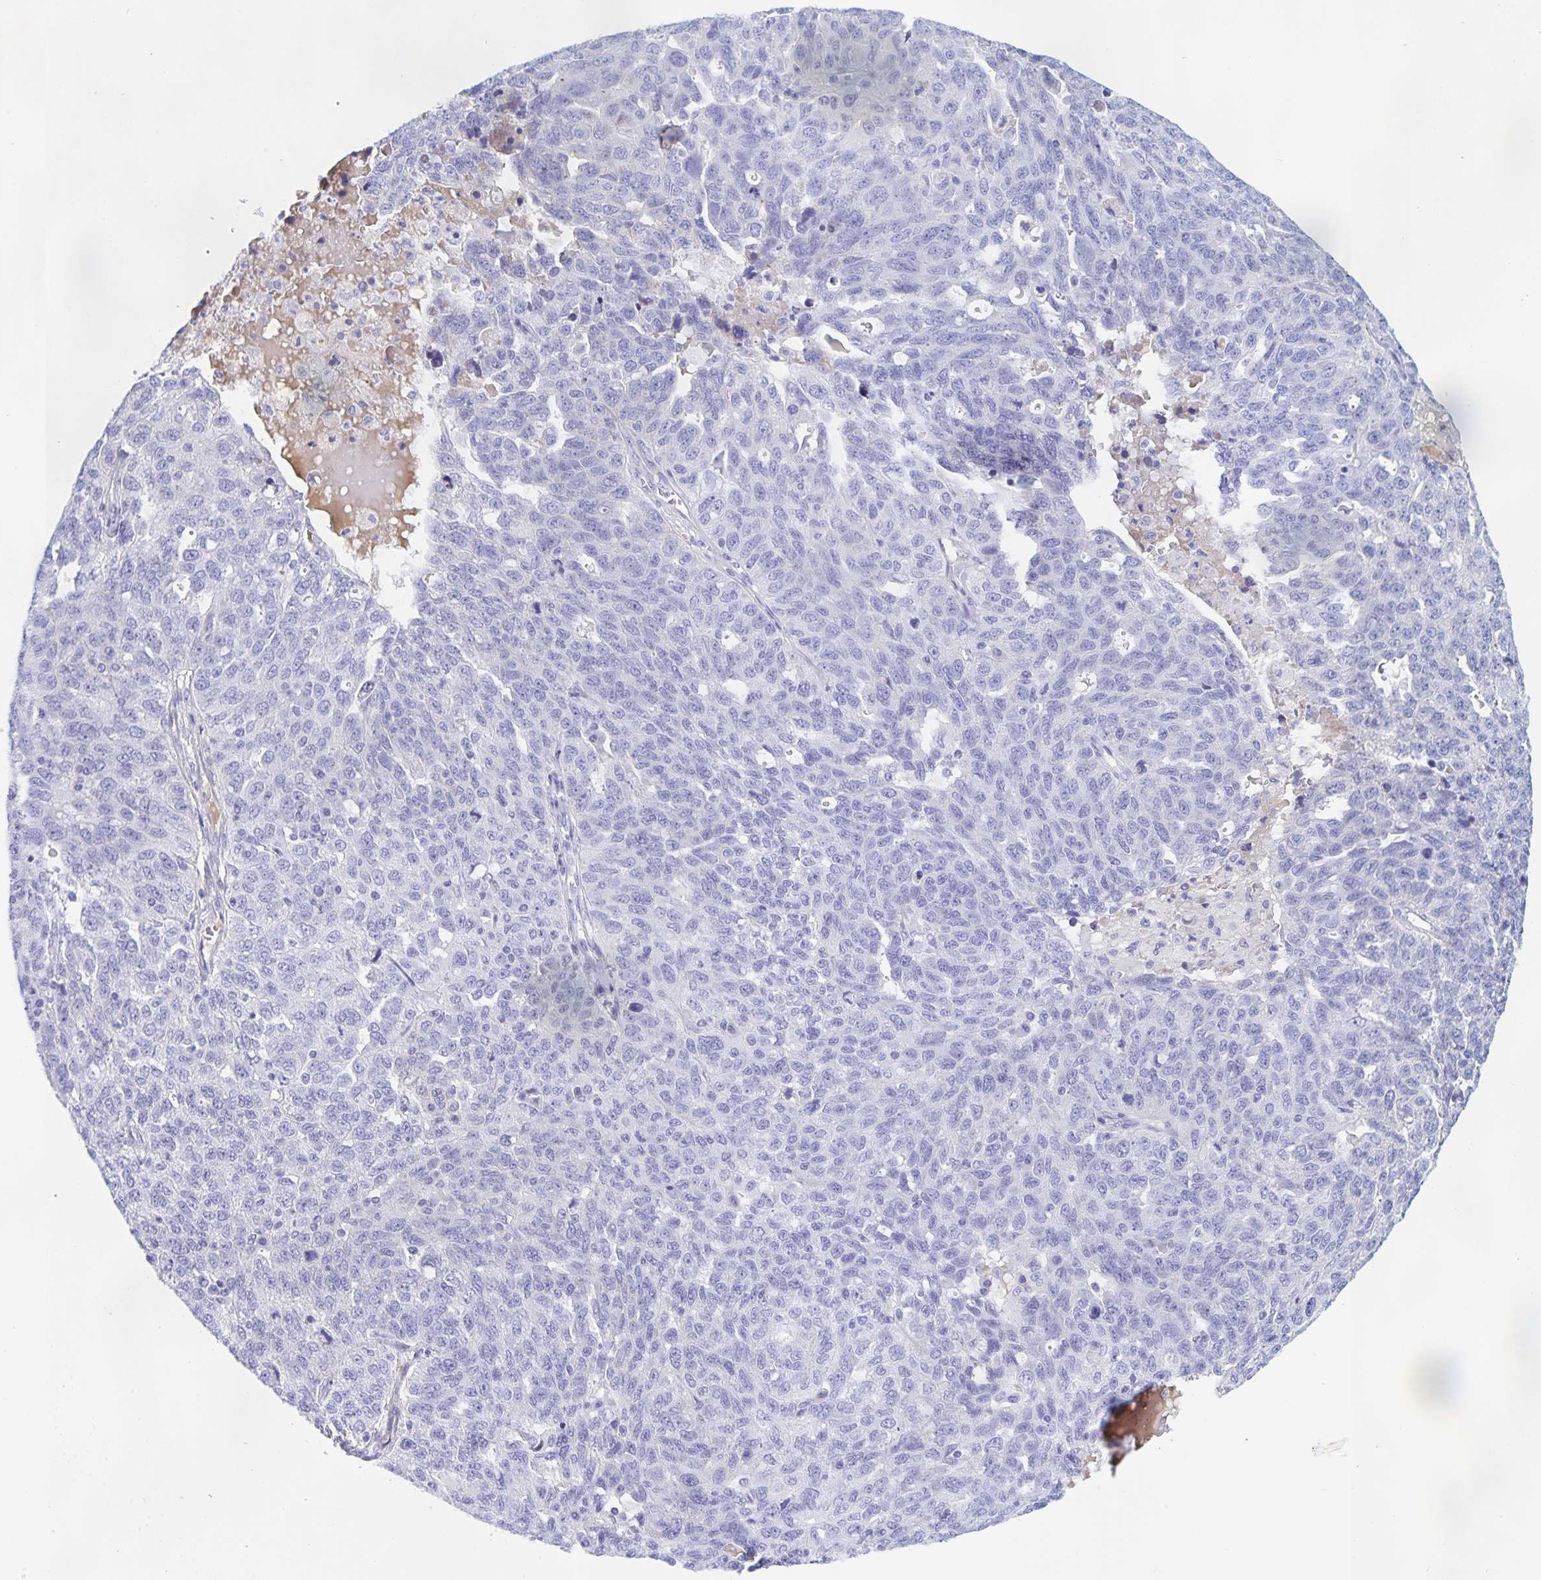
{"staining": {"intensity": "negative", "quantity": "none", "location": "none"}, "tissue": "ovarian cancer", "cell_type": "Tumor cells", "image_type": "cancer", "snomed": [{"axis": "morphology", "description": "Cystadenocarcinoma, serous, NOS"}, {"axis": "topography", "description": "Ovary"}], "caption": "IHC micrograph of ovarian serous cystadenocarcinoma stained for a protein (brown), which exhibits no expression in tumor cells.", "gene": "CATSPER4", "patient": {"sex": "female", "age": 71}}